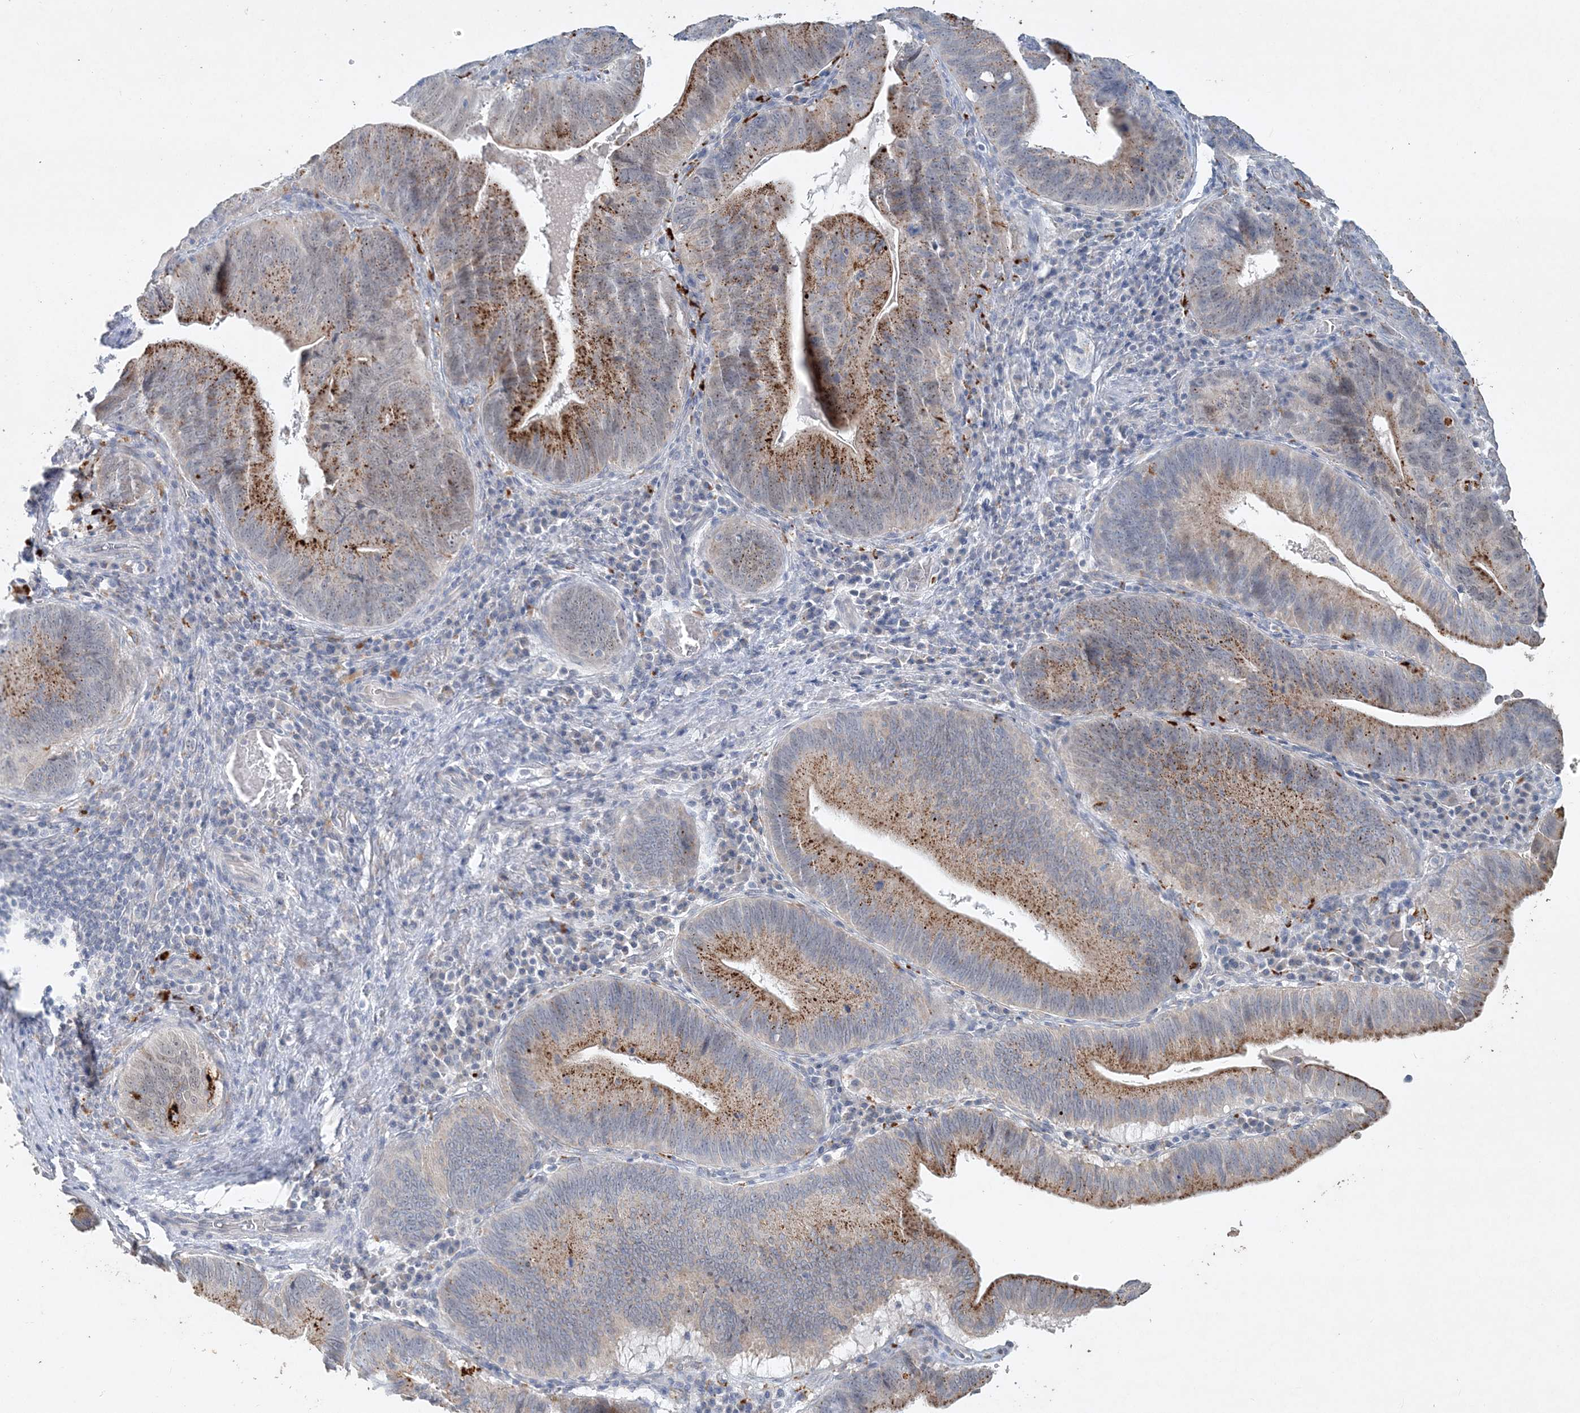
{"staining": {"intensity": "moderate", "quantity": "25%-75%", "location": "cytoplasmic/membranous"}, "tissue": "pancreatic cancer", "cell_type": "Tumor cells", "image_type": "cancer", "snomed": [{"axis": "morphology", "description": "Adenocarcinoma, NOS"}, {"axis": "topography", "description": "Pancreas"}], "caption": "Immunohistochemistry (IHC) of pancreatic cancer (adenocarcinoma) demonstrates medium levels of moderate cytoplasmic/membranous expression in approximately 25%-75% of tumor cells.", "gene": "DNAH5", "patient": {"sex": "male", "age": 63}}